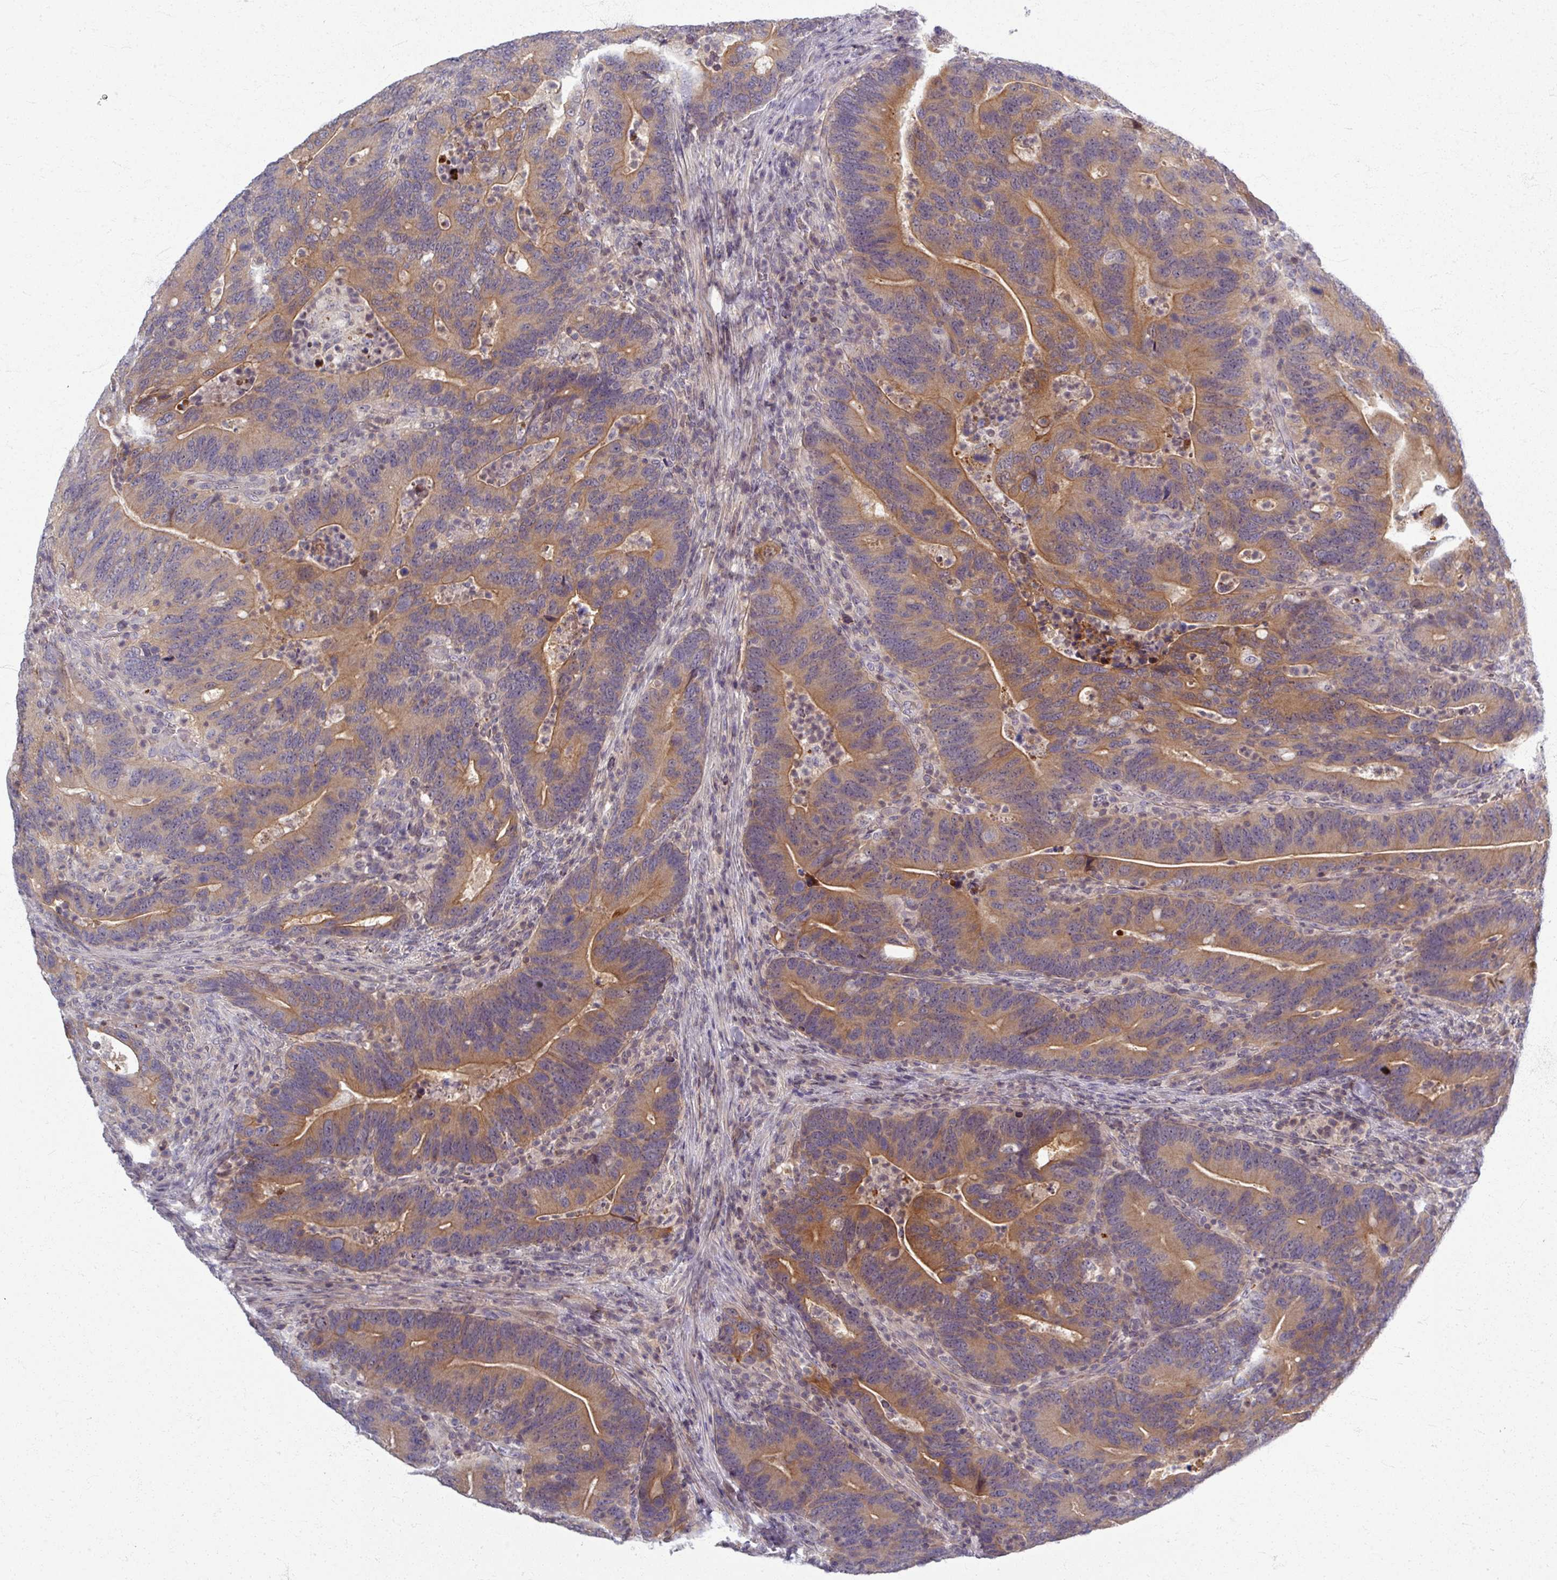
{"staining": {"intensity": "moderate", "quantity": ">75%", "location": "cytoplasmic/membranous"}, "tissue": "colorectal cancer", "cell_type": "Tumor cells", "image_type": "cancer", "snomed": [{"axis": "morphology", "description": "Adenocarcinoma, NOS"}, {"axis": "topography", "description": "Colon"}], "caption": "A brown stain highlights moderate cytoplasmic/membranous expression of a protein in colorectal cancer tumor cells.", "gene": "TTLL7", "patient": {"sex": "female", "age": 66}}